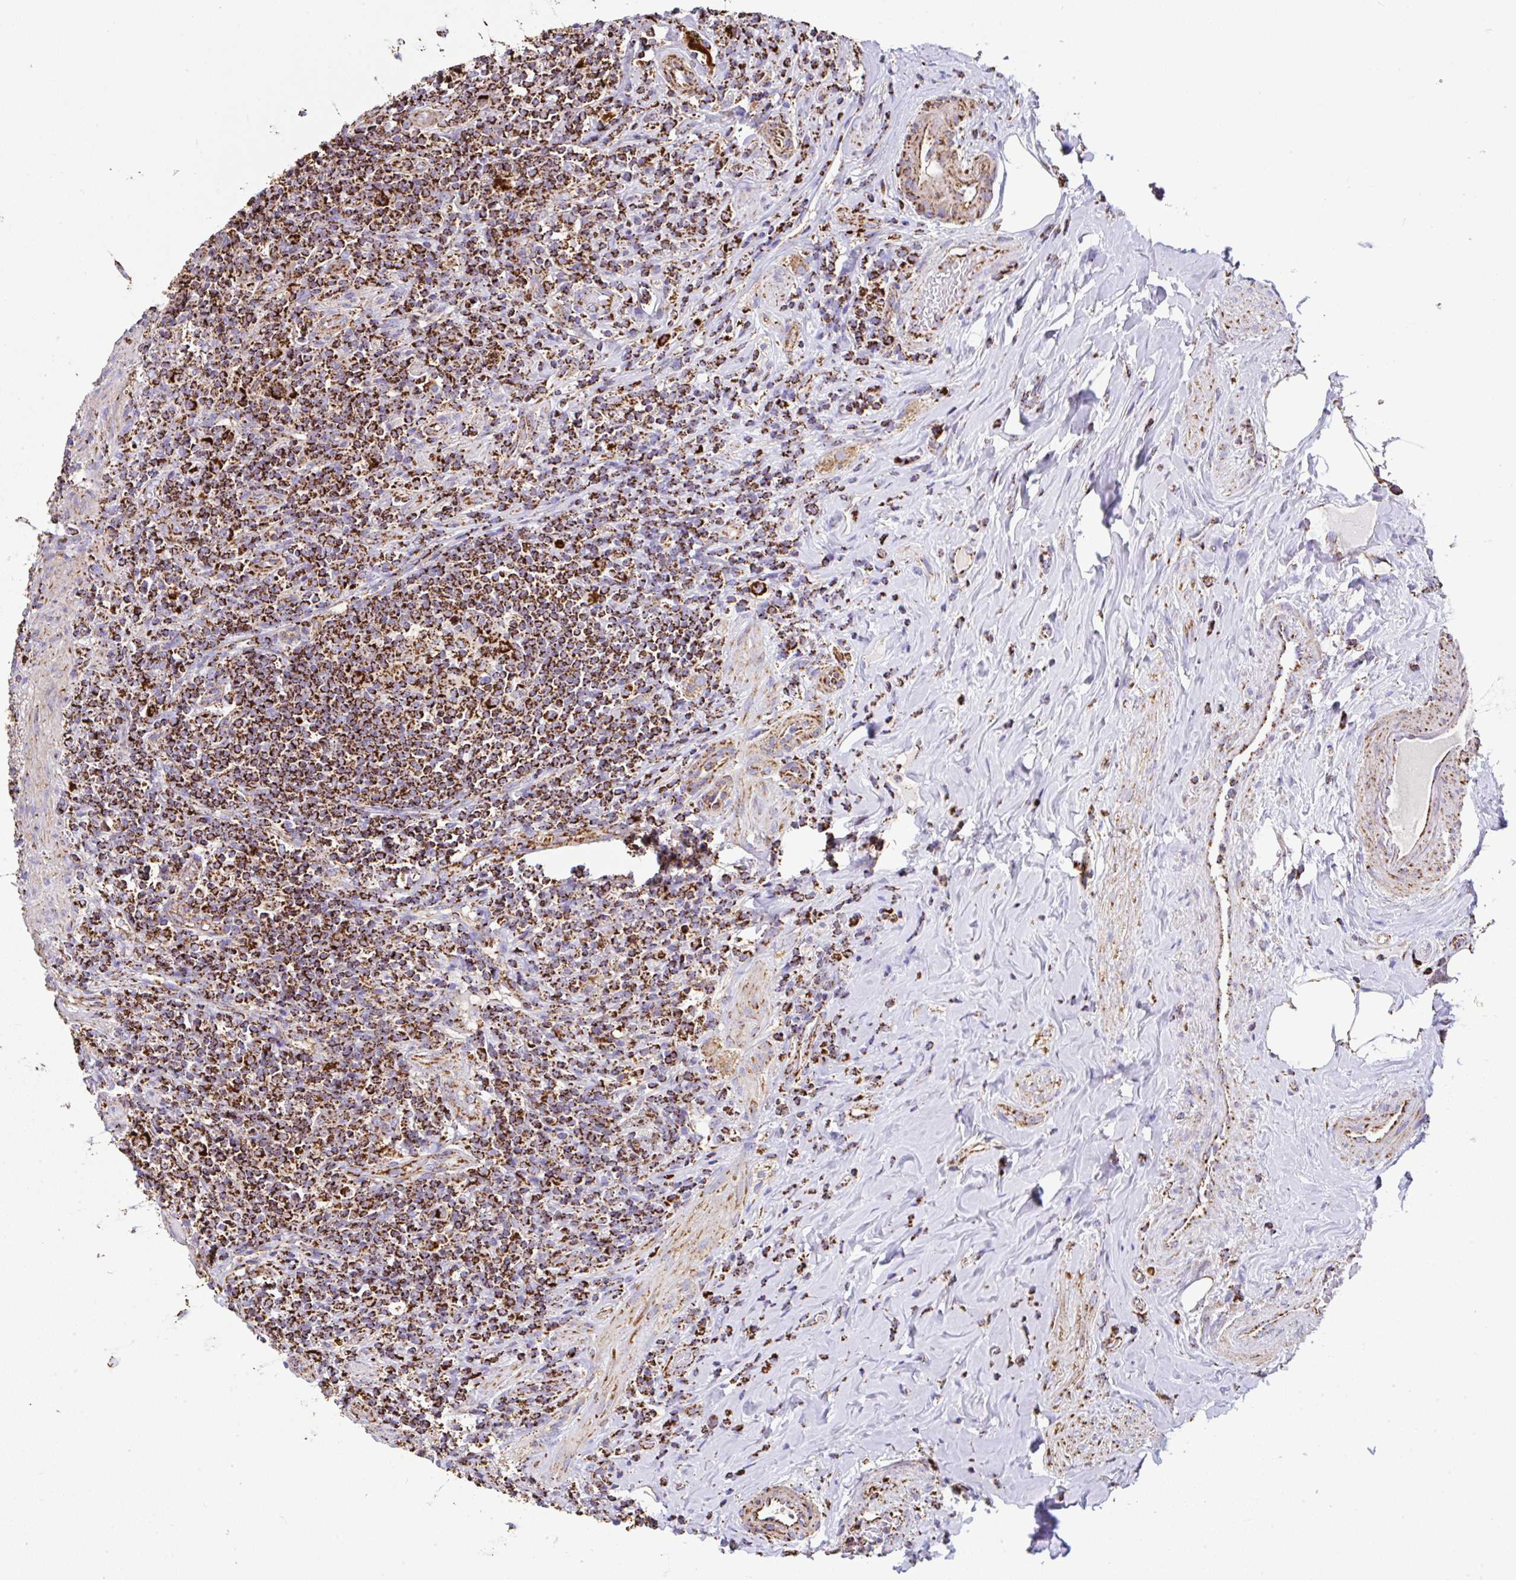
{"staining": {"intensity": "strong", "quantity": ">75%", "location": "cytoplasmic/membranous"}, "tissue": "appendix", "cell_type": "Glandular cells", "image_type": "normal", "snomed": [{"axis": "morphology", "description": "Normal tissue, NOS"}, {"axis": "topography", "description": "Appendix"}], "caption": "A high-resolution photomicrograph shows immunohistochemistry (IHC) staining of benign appendix, which exhibits strong cytoplasmic/membranous staining in about >75% of glandular cells.", "gene": "ANKRD33B", "patient": {"sex": "female", "age": 43}}